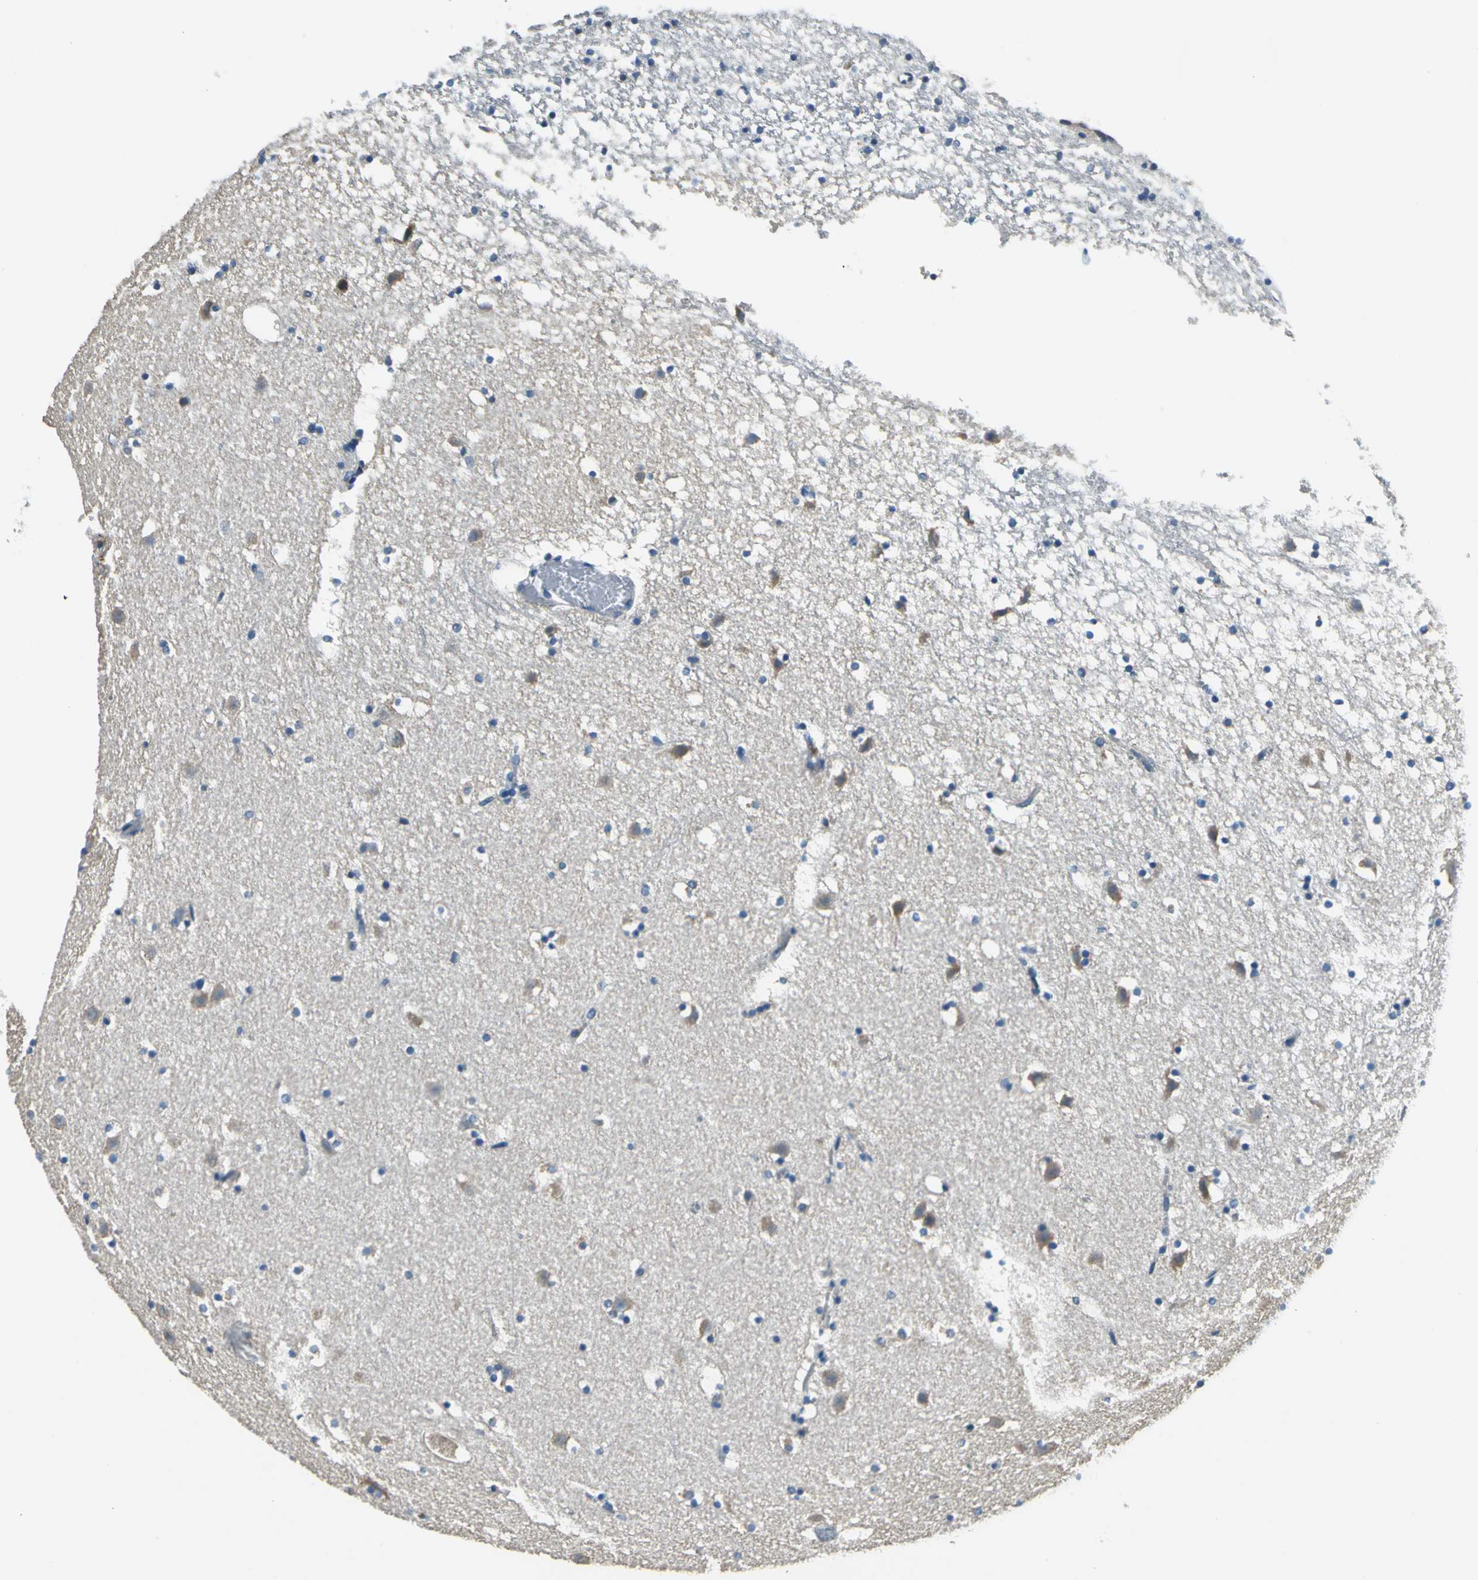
{"staining": {"intensity": "negative", "quantity": "none", "location": "none"}, "tissue": "caudate", "cell_type": "Glial cells", "image_type": "normal", "snomed": [{"axis": "morphology", "description": "Normal tissue, NOS"}, {"axis": "topography", "description": "Lateral ventricle wall"}], "caption": "A photomicrograph of caudate stained for a protein exhibits no brown staining in glial cells. (Immunohistochemistry (ihc), brightfield microscopy, high magnification).", "gene": "SLC16A7", "patient": {"sex": "male", "age": 45}}